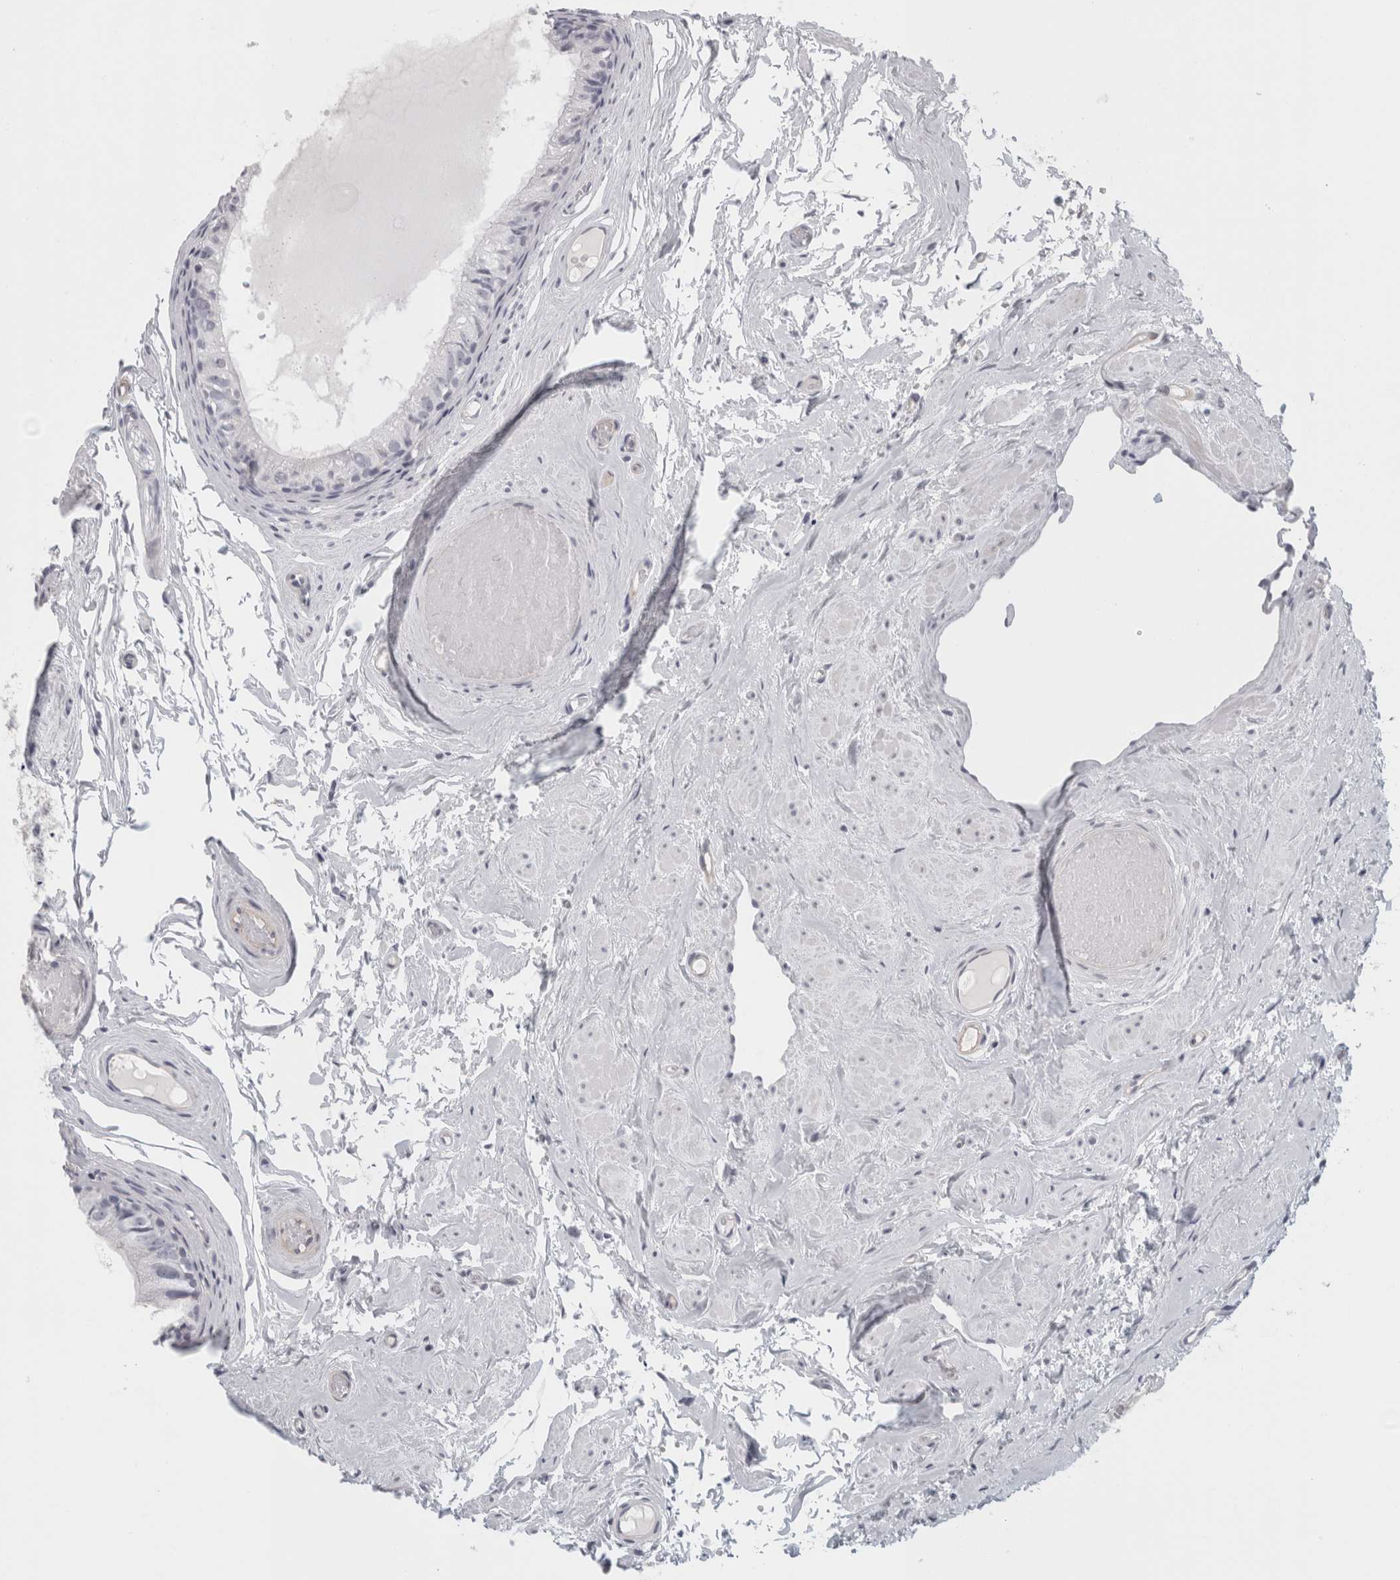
{"staining": {"intensity": "moderate", "quantity": "<25%", "location": "cytoplasmic/membranous"}, "tissue": "epididymis", "cell_type": "Glandular cells", "image_type": "normal", "snomed": [{"axis": "morphology", "description": "Normal tissue, NOS"}, {"axis": "topography", "description": "Epididymis"}], "caption": "DAB immunohistochemical staining of benign human epididymis reveals moderate cytoplasmic/membranous protein expression in approximately <25% of glandular cells. The protein of interest is stained brown, and the nuclei are stained in blue (DAB (3,3'-diaminobenzidine) IHC with brightfield microscopy, high magnification).", "gene": "FBLIM1", "patient": {"sex": "male", "age": 79}}